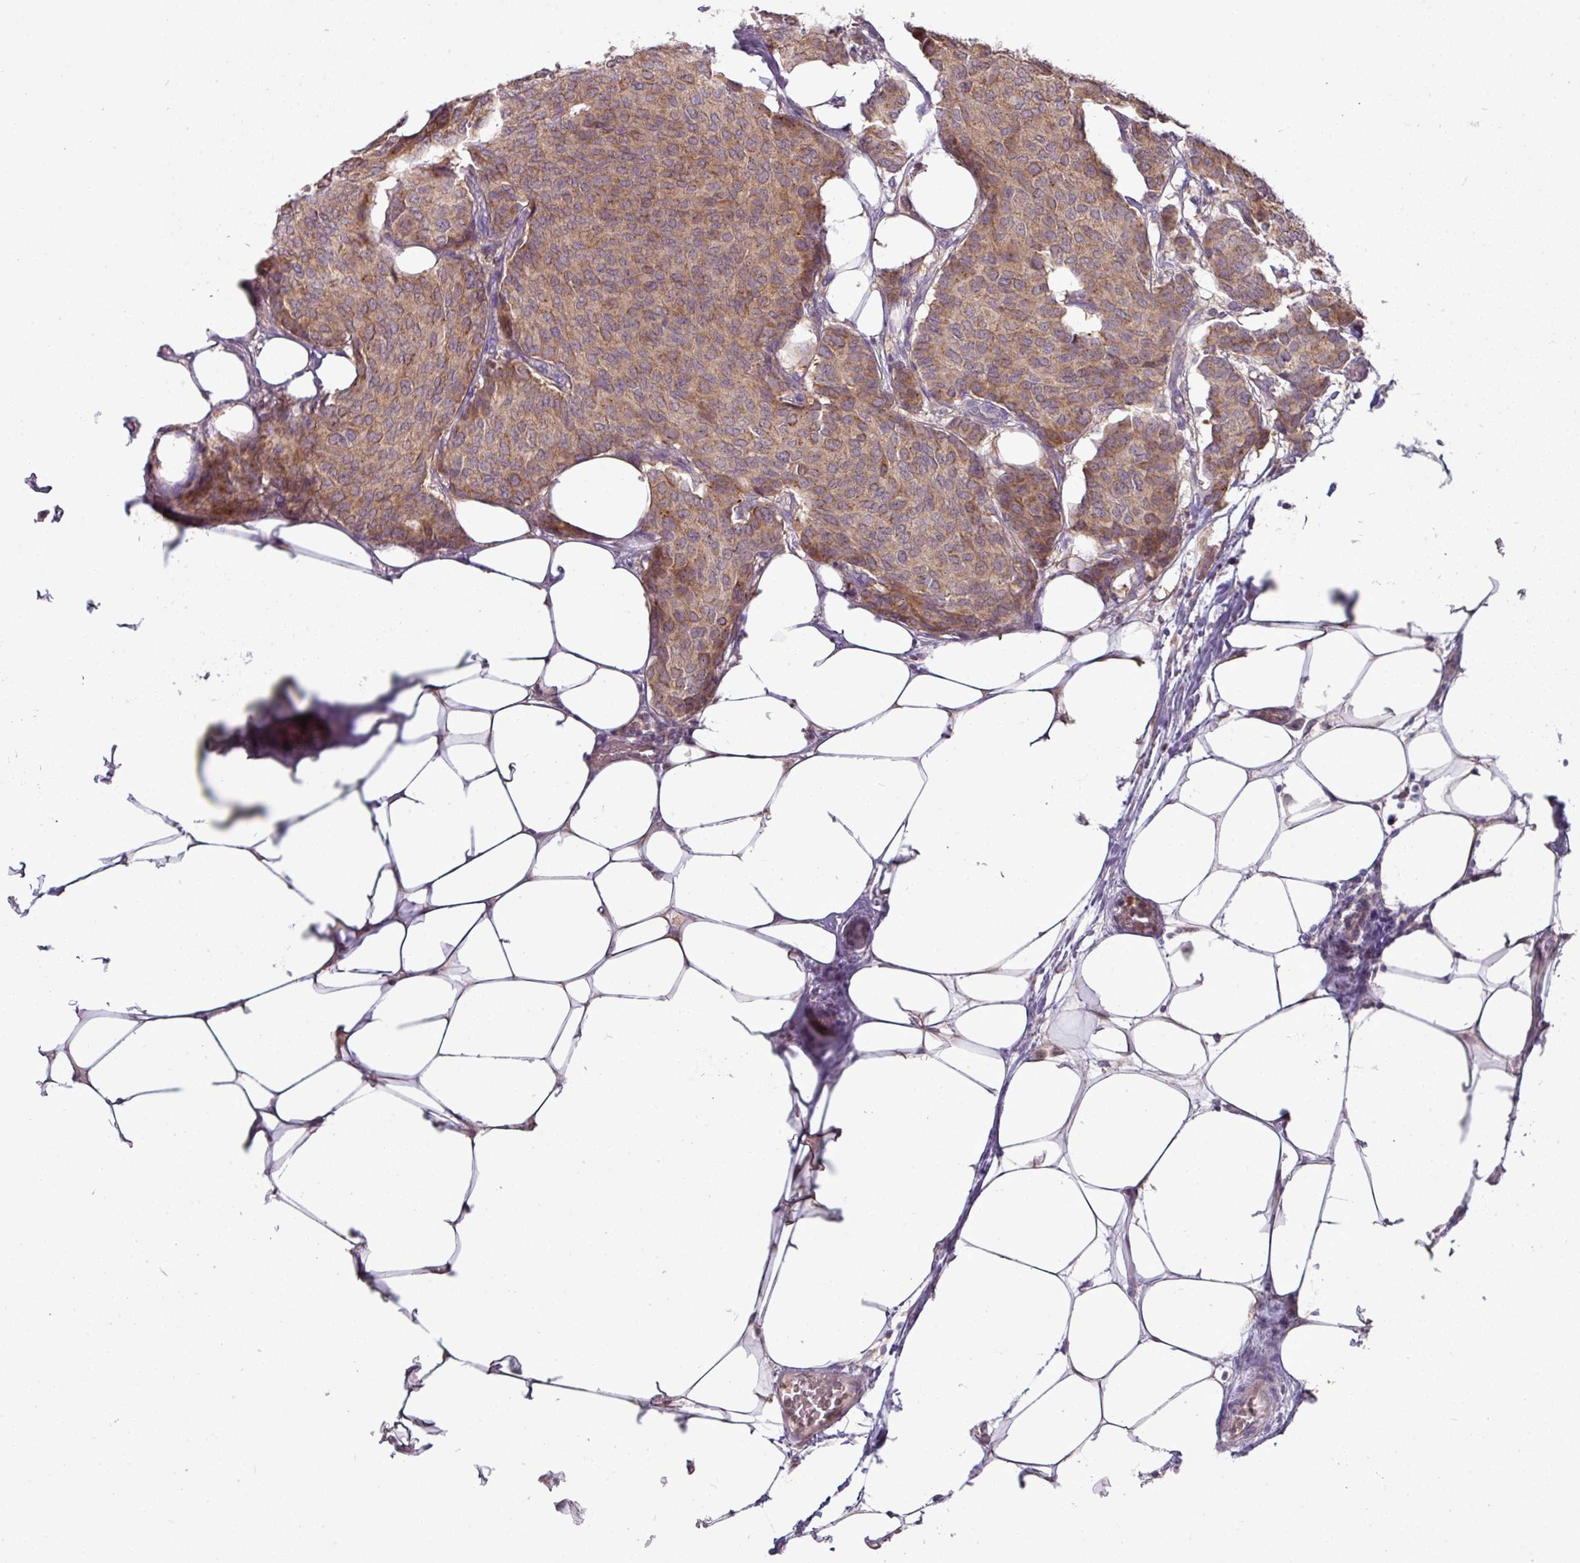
{"staining": {"intensity": "moderate", "quantity": ">75%", "location": "cytoplasmic/membranous"}, "tissue": "breast cancer", "cell_type": "Tumor cells", "image_type": "cancer", "snomed": [{"axis": "morphology", "description": "Duct carcinoma"}, {"axis": "topography", "description": "Breast"}], "caption": "Protein staining of breast cancer (invasive ductal carcinoma) tissue demonstrates moderate cytoplasmic/membranous positivity in approximately >75% of tumor cells.", "gene": "TRAPPC1", "patient": {"sex": "female", "age": 75}}